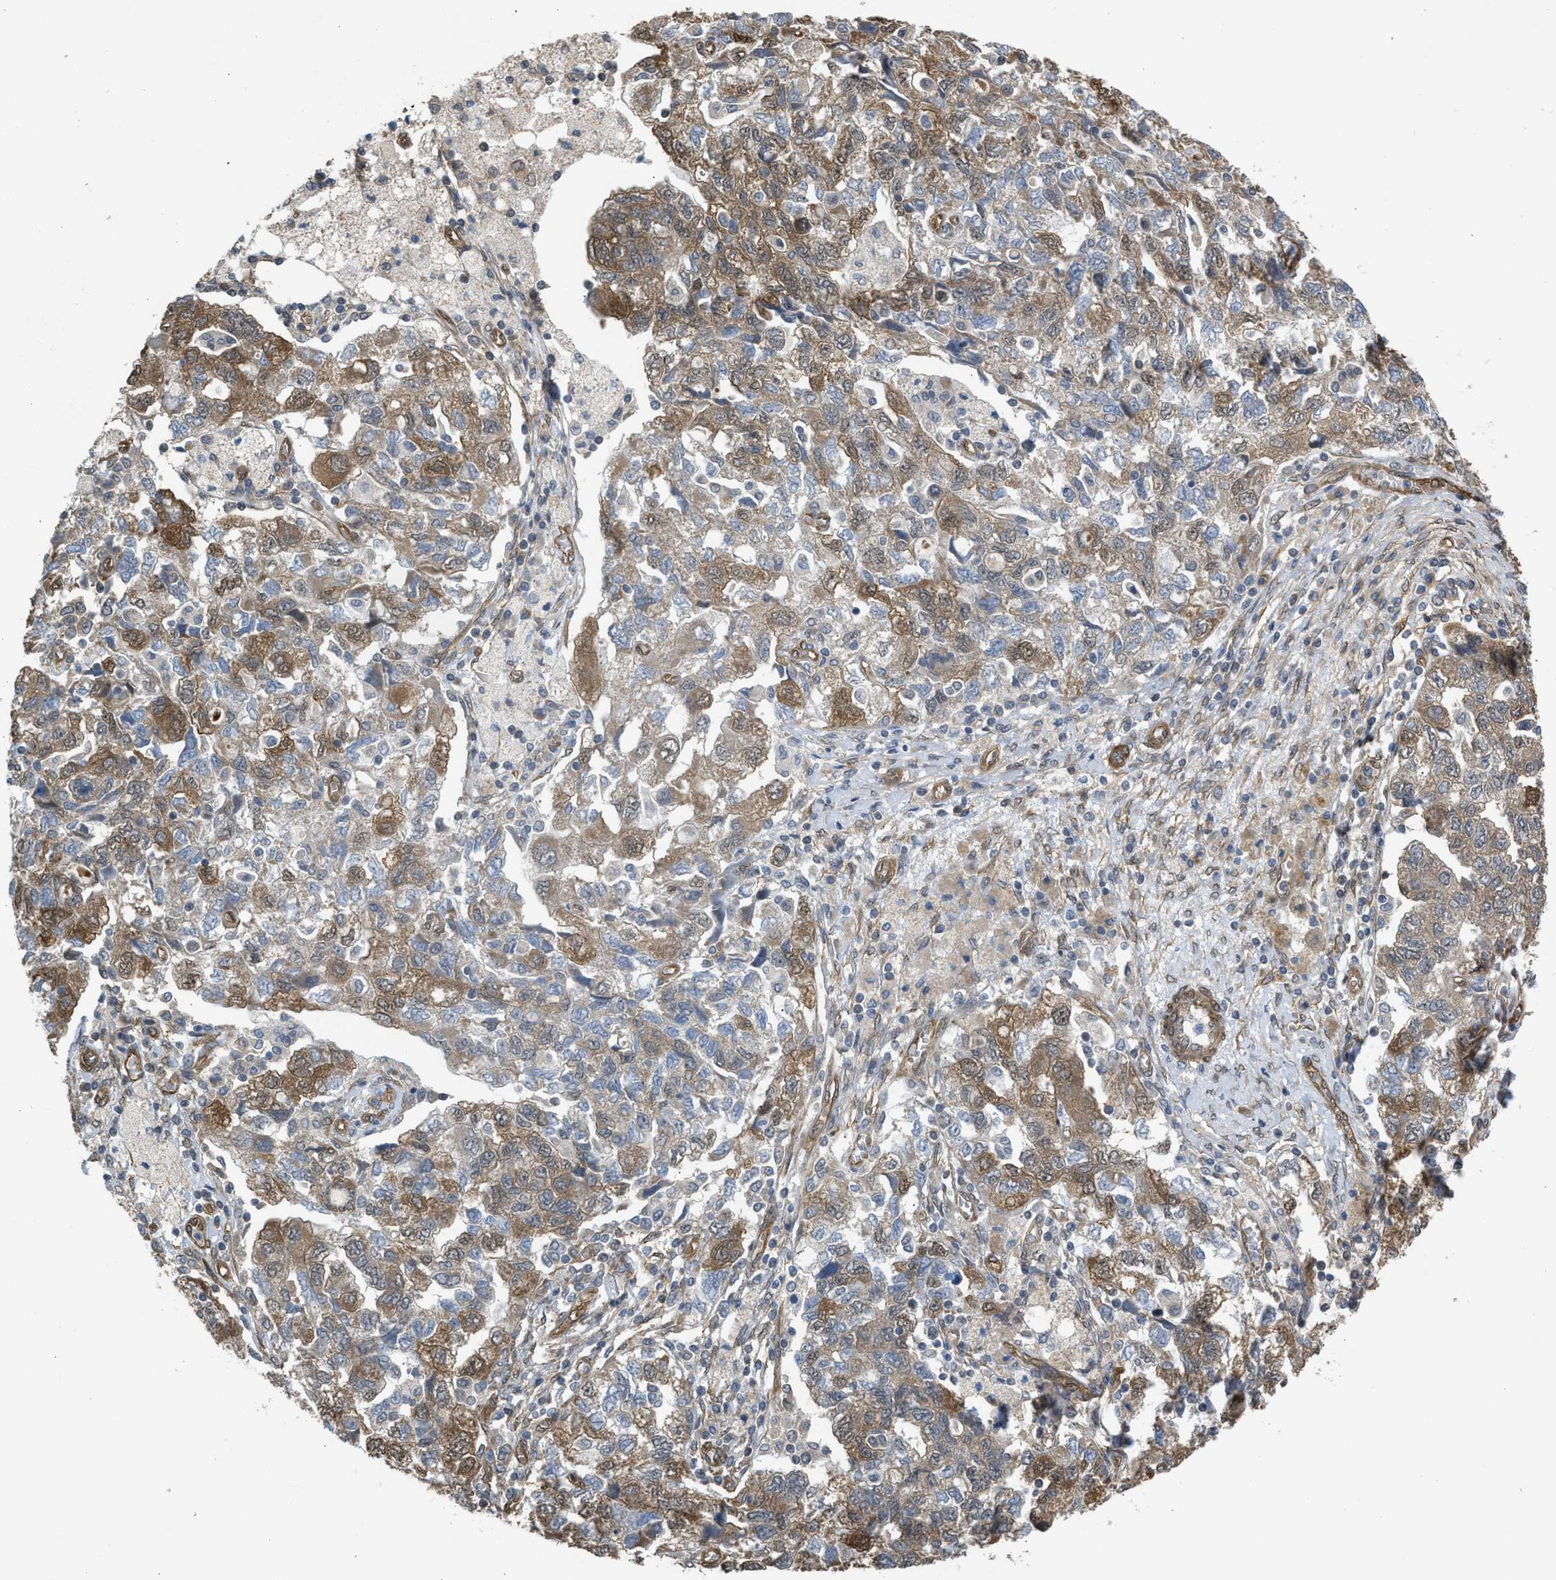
{"staining": {"intensity": "moderate", "quantity": ">75%", "location": "cytoplasmic/membranous"}, "tissue": "ovarian cancer", "cell_type": "Tumor cells", "image_type": "cancer", "snomed": [{"axis": "morphology", "description": "Carcinoma, NOS"}, {"axis": "morphology", "description": "Cystadenocarcinoma, serous, NOS"}, {"axis": "topography", "description": "Ovary"}], "caption": "Ovarian cancer was stained to show a protein in brown. There is medium levels of moderate cytoplasmic/membranous positivity in about >75% of tumor cells.", "gene": "BAG3", "patient": {"sex": "female", "age": 69}}